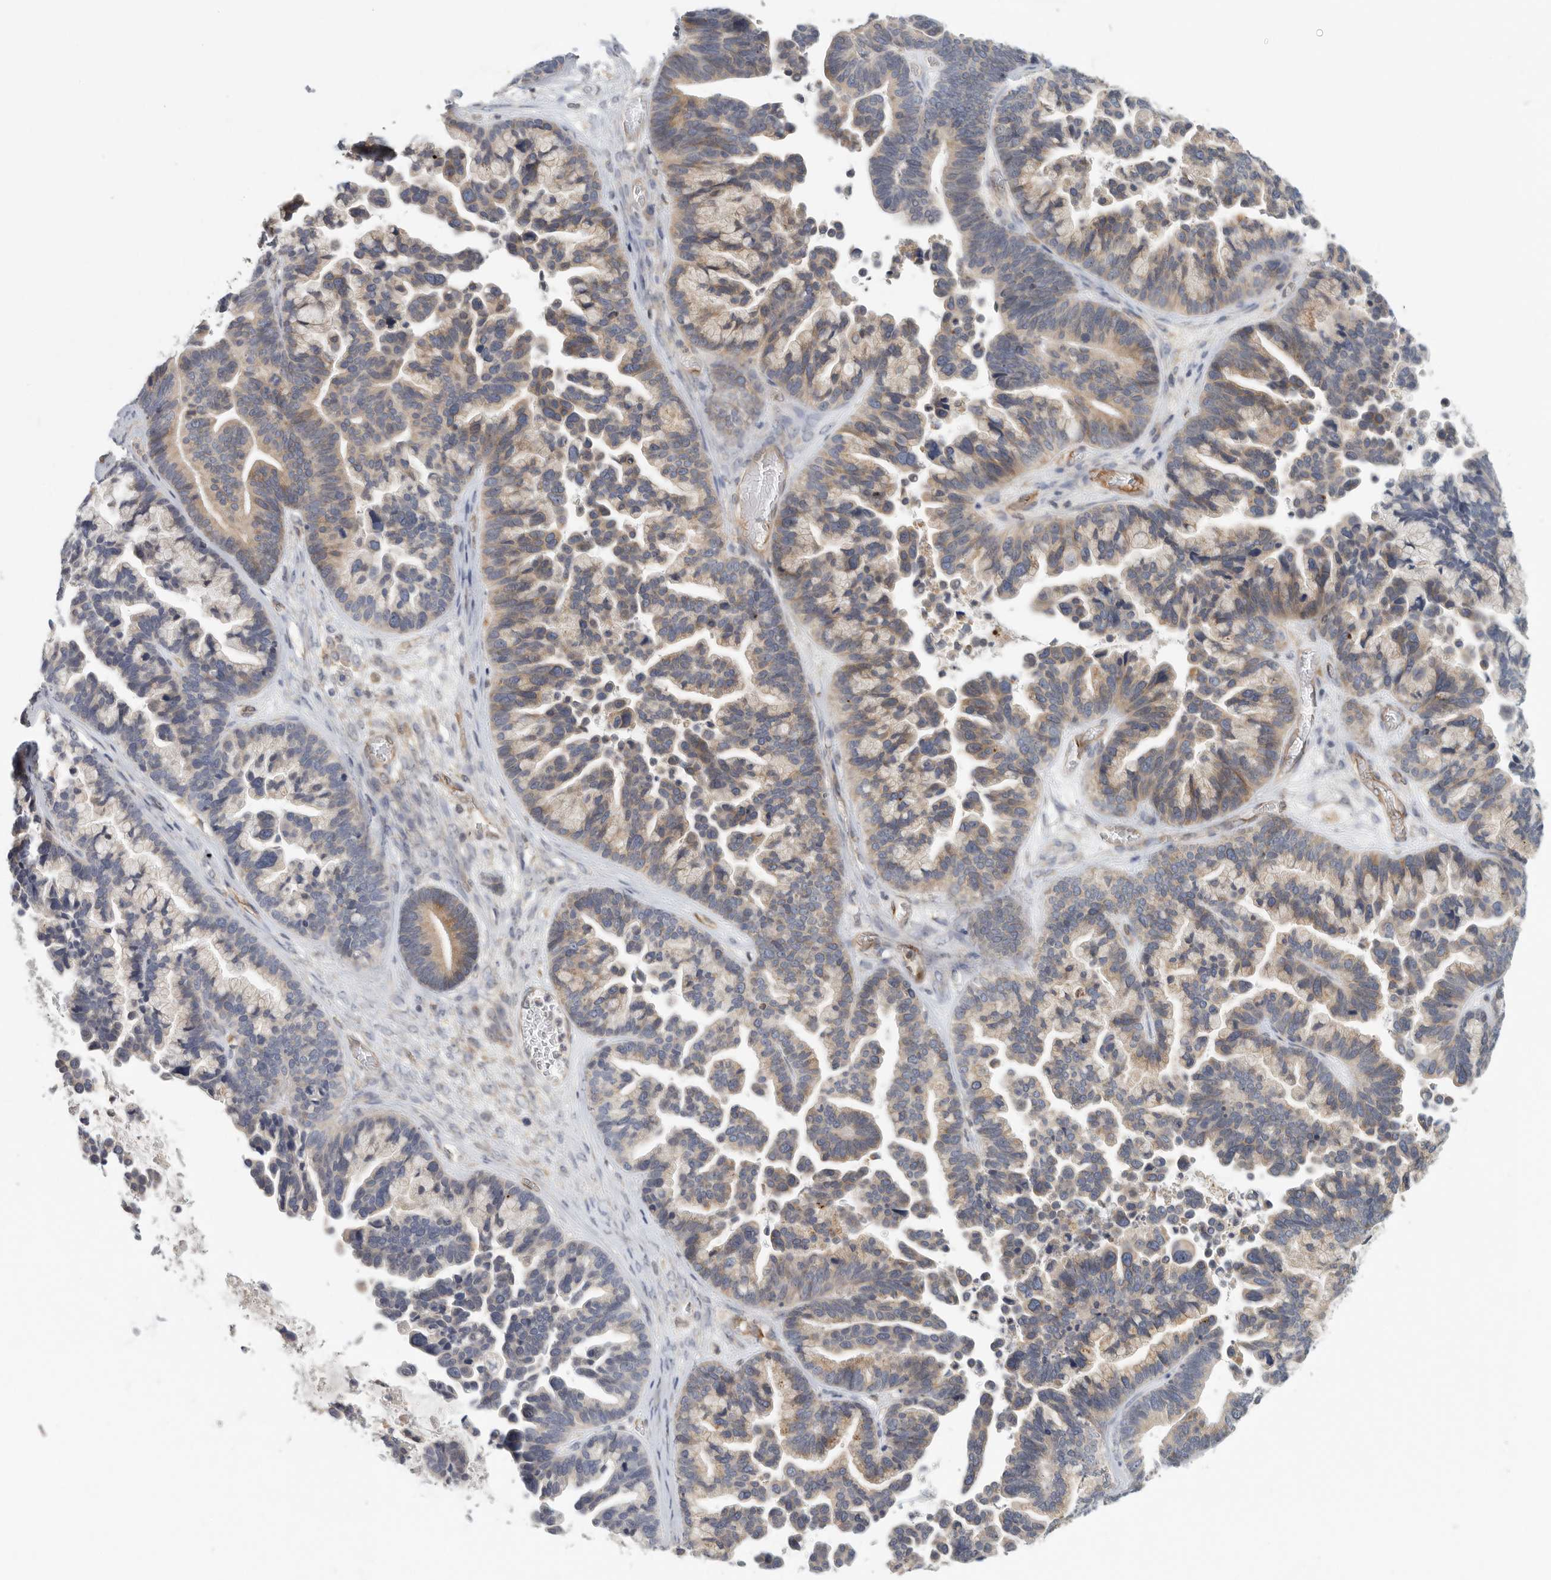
{"staining": {"intensity": "weak", "quantity": "25%-75%", "location": "cytoplasmic/membranous"}, "tissue": "ovarian cancer", "cell_type": "Tumor cells", "image_type": "cancer", "snomed": [{"axis": "morphology", "description": "Cystadenocarcinoma, serous, NOS"}, {"axis": "topography", "description": "Ovary"}], "caption": "IHC micrograph of human serous cystadenocarcinoma (ovarian) stained for a protein (brown), which shows low levels of weak cytoplasmic/membranous staining in approximately 25%-75% of tumor cells.", "gene": "BCAP29", "patient": {"sex": "female", "age": 56}}